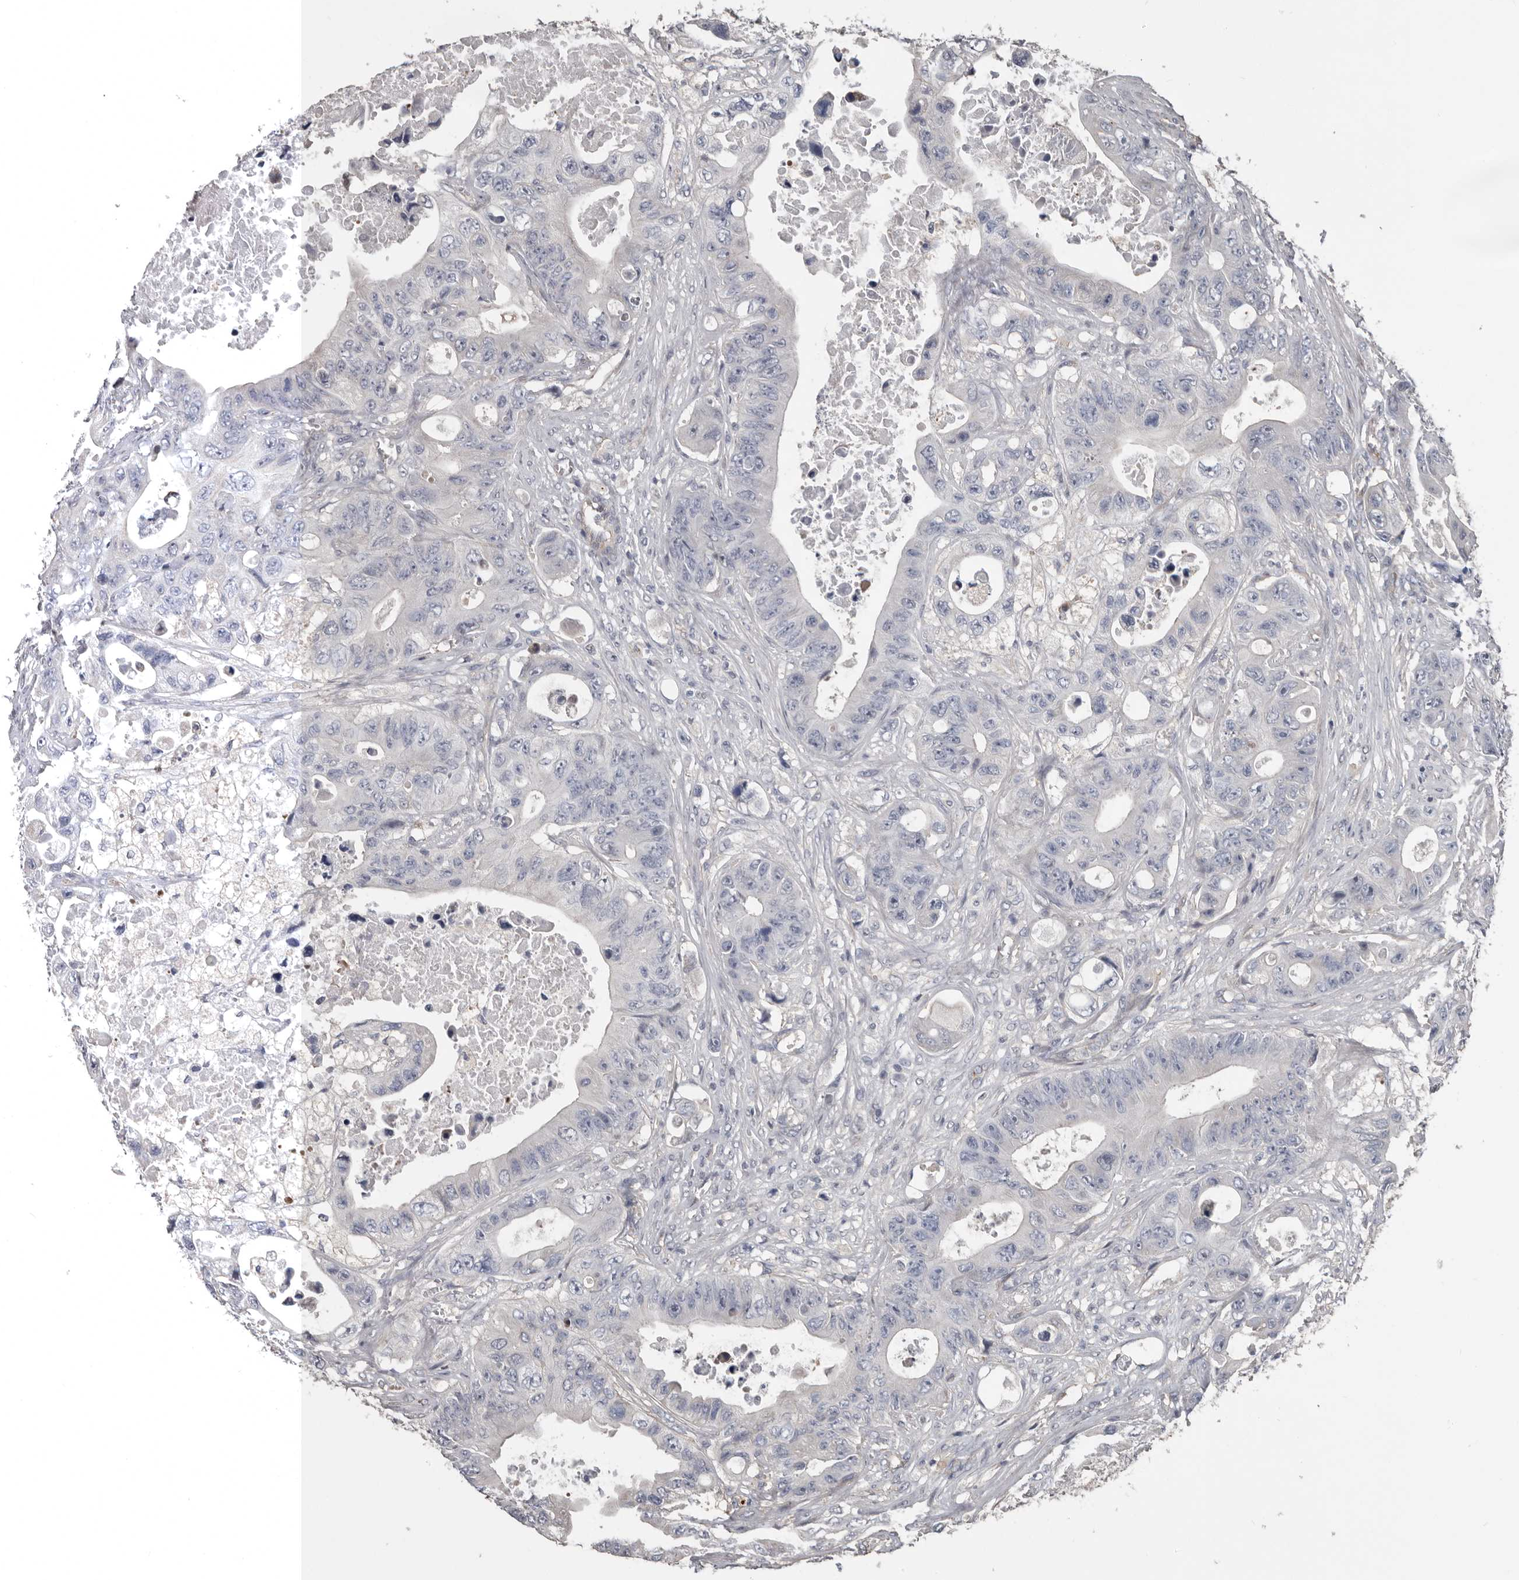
{"staining": {"intensity": "negative", "quantity": "none", "location": "none"}, "tissue": "colorectal cancer", "cell_type": "Tumor cells", "image_type": "cancer", "snomed": [{"axis": "morphology", "description": "Adenocarcinoma, NOS"}, {"axis": "topography", "description": "Colon"}], "caption": "Micrograph shows no protein staining in tumor cells of colorectal cancer (adenocarcinoma) tissue.", "gene": "RNF217", "patient": {"sex": "female", "age": 46}}